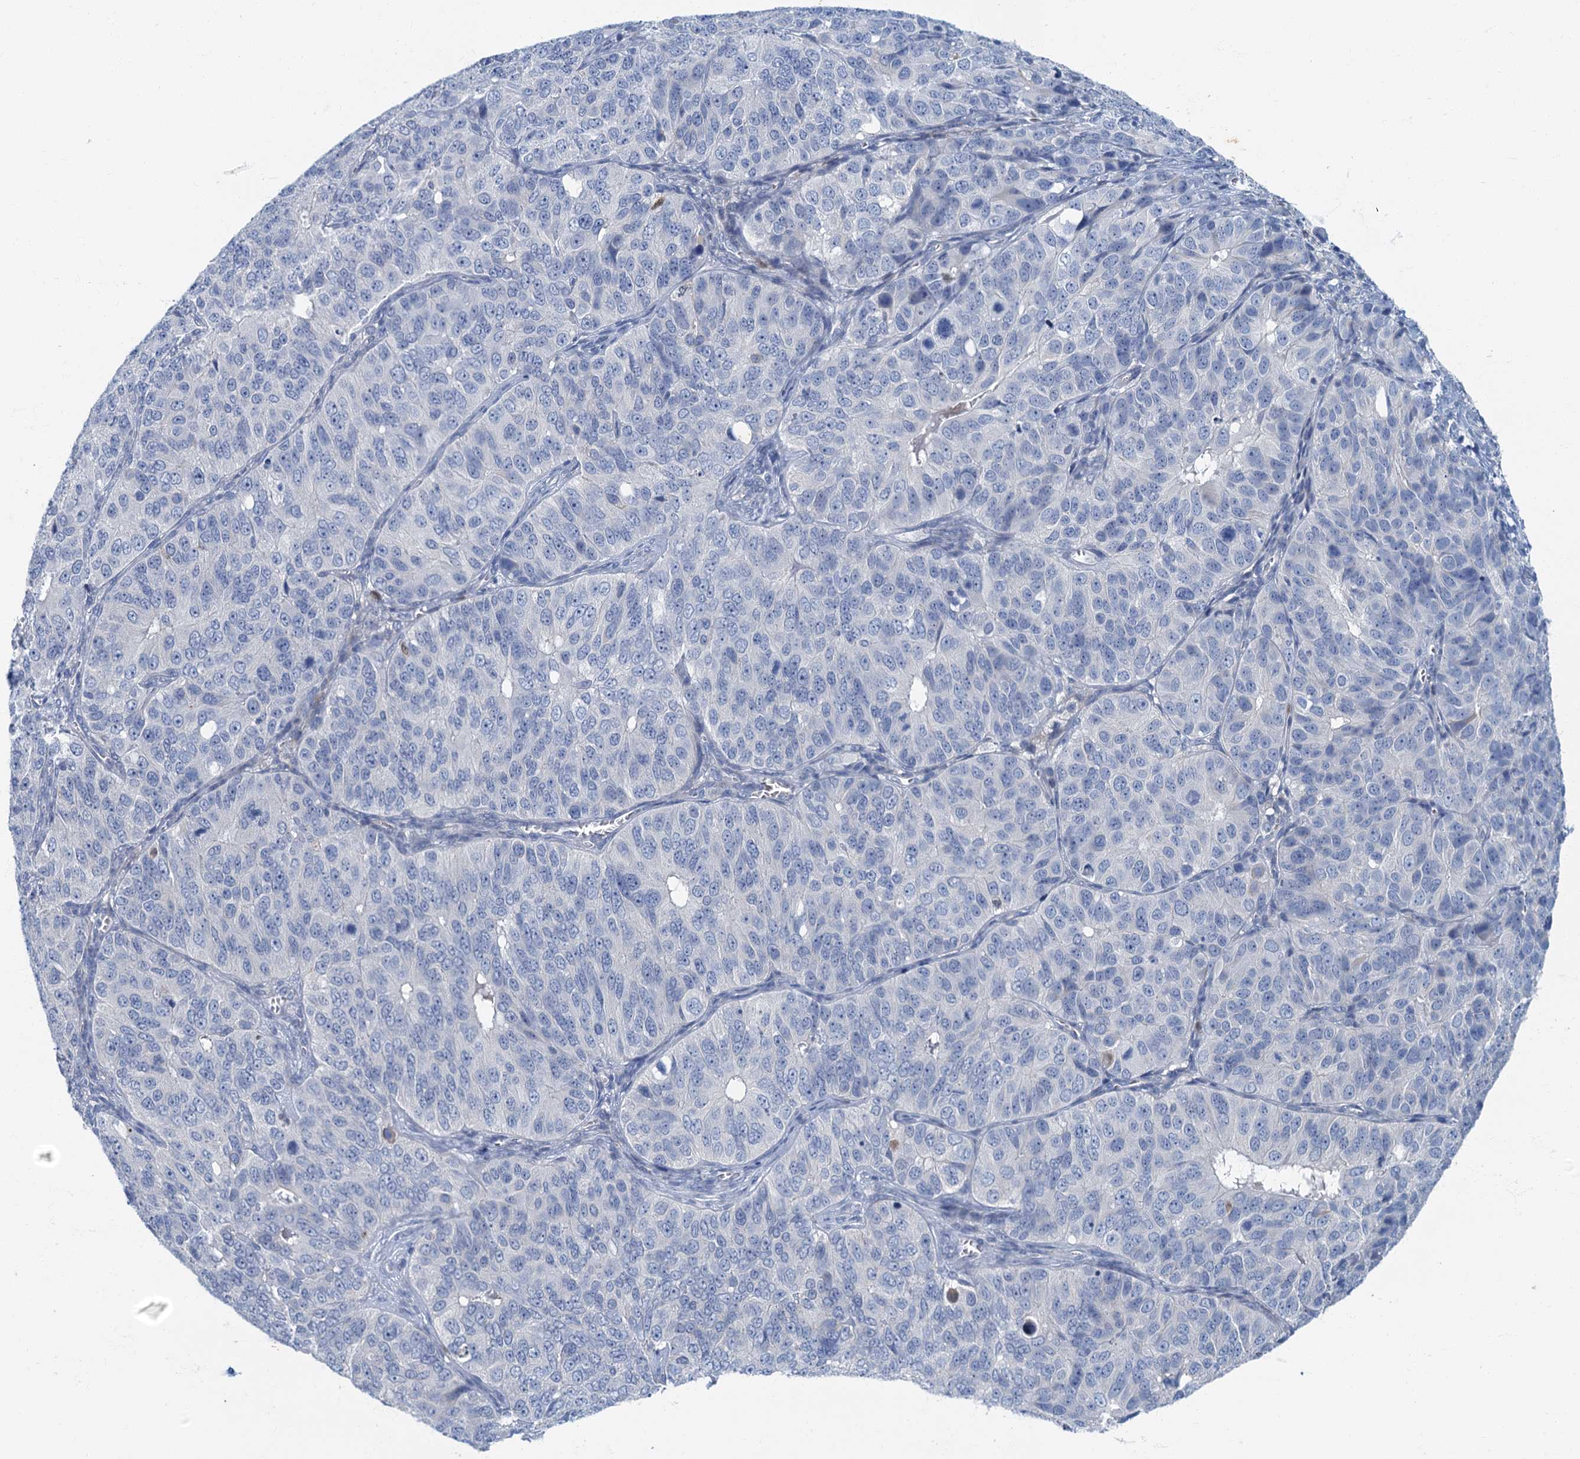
{"staining": {"intensity": "negative", "quantity": "none", "location": "none"}, "tissue": "ovarian cancer", "cell_type": "Tumor cells", "image_type": "cancer", "snomed": [{"axis": "morphology", "description": "Carcinoma, endometroid"}, {"axis": "topography", "description": "Ovary"}], "caption": "Endometroid carcinoma (ovarian) was stained to show a protein in brown. There is no significant positivity in tumor cells.", "gene": "ANKDD1A", "patient": {"sex": "female", "age": 51}}